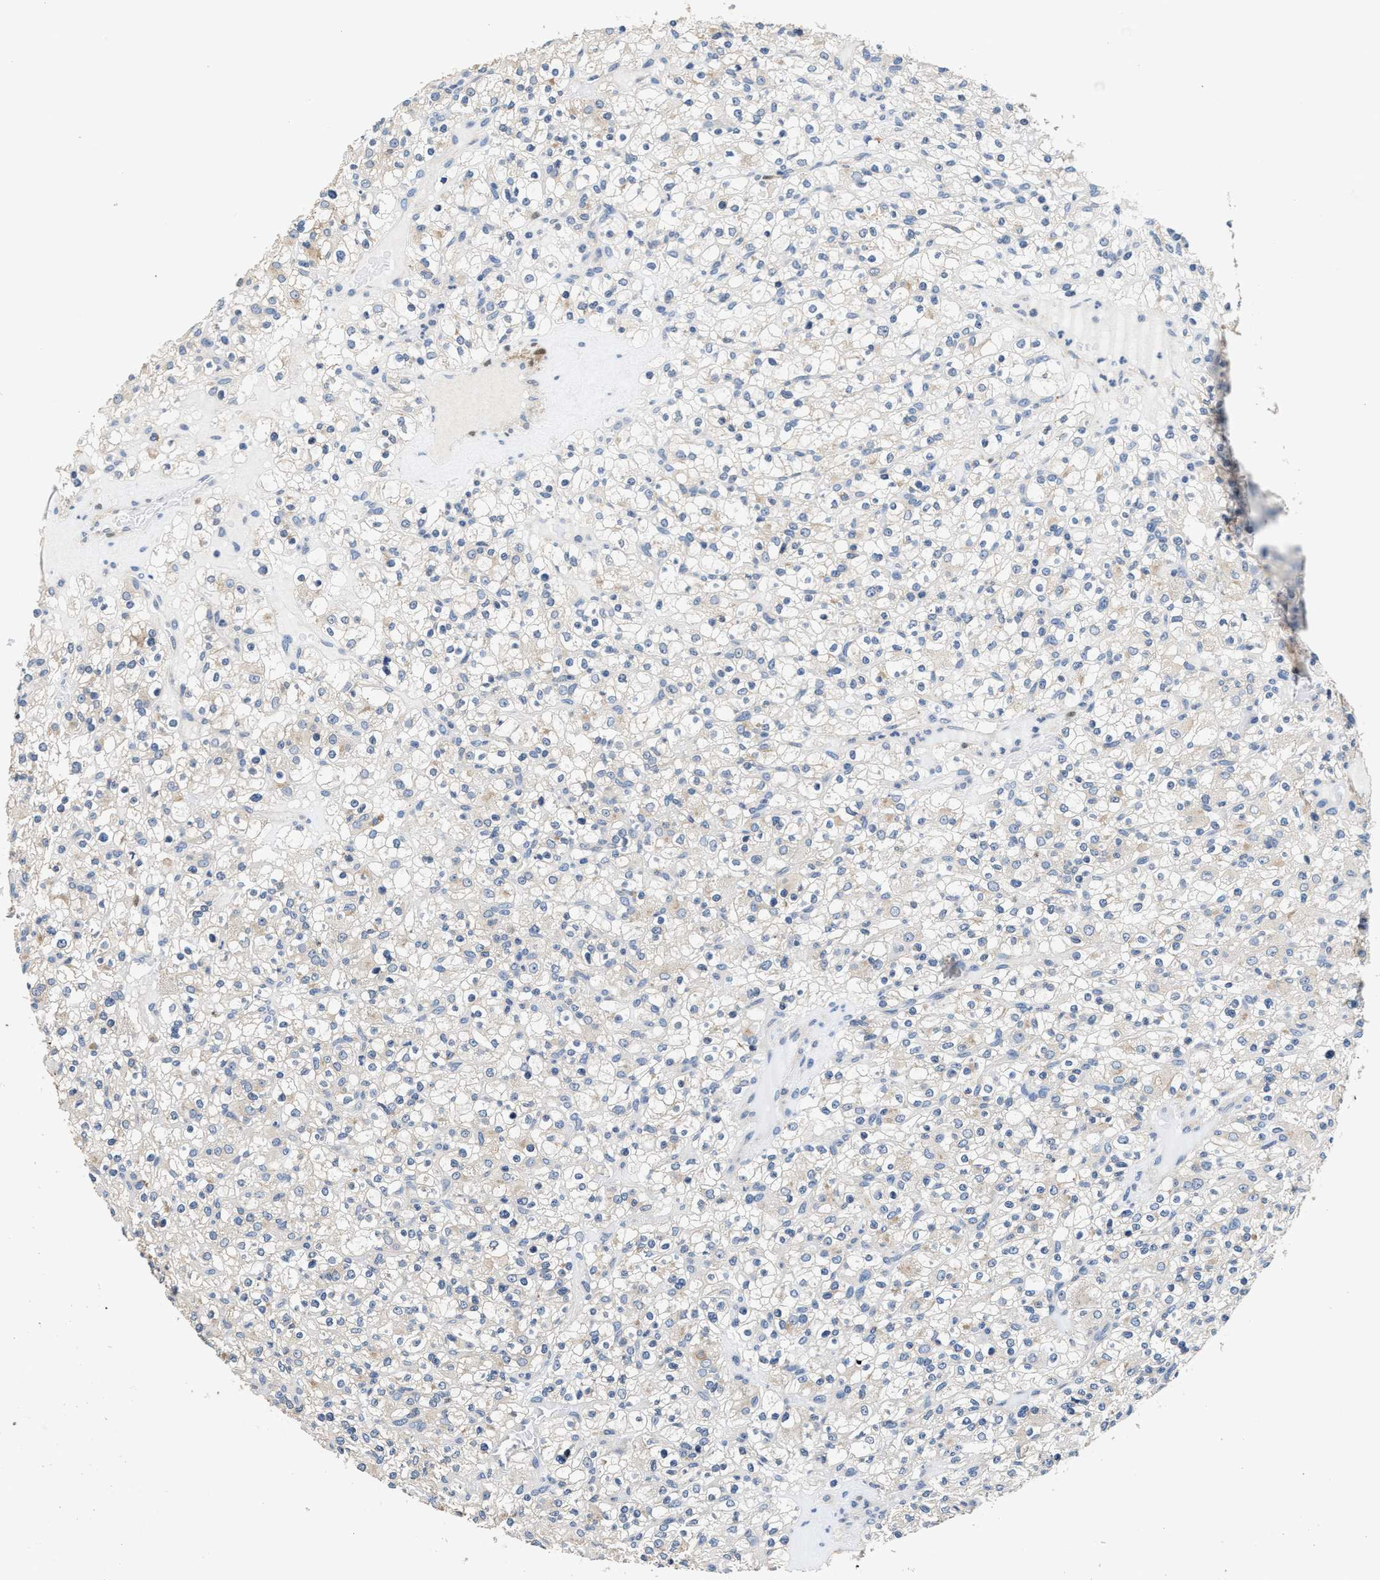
{"staining": {"intensity": "negative", "quantity": "none", "location": "none"}, "tissue": "renal cancer", "cell_type": "Tumor cells", "image_type": "cancer", "snomed": [{"axis": "morphology", "description": "Normal tissue, NOS"}, {"axis": "morphology", "description": "Adenocarcinoma, NOS"}, {"axis": "topography", "description": "Kidney"}], "caption": "Tumor cells are negative for brown protein staining in adenocarcinoma (renal).", "gene": "ANKIB1", "patient": {"sex": "female", "age": 72}}